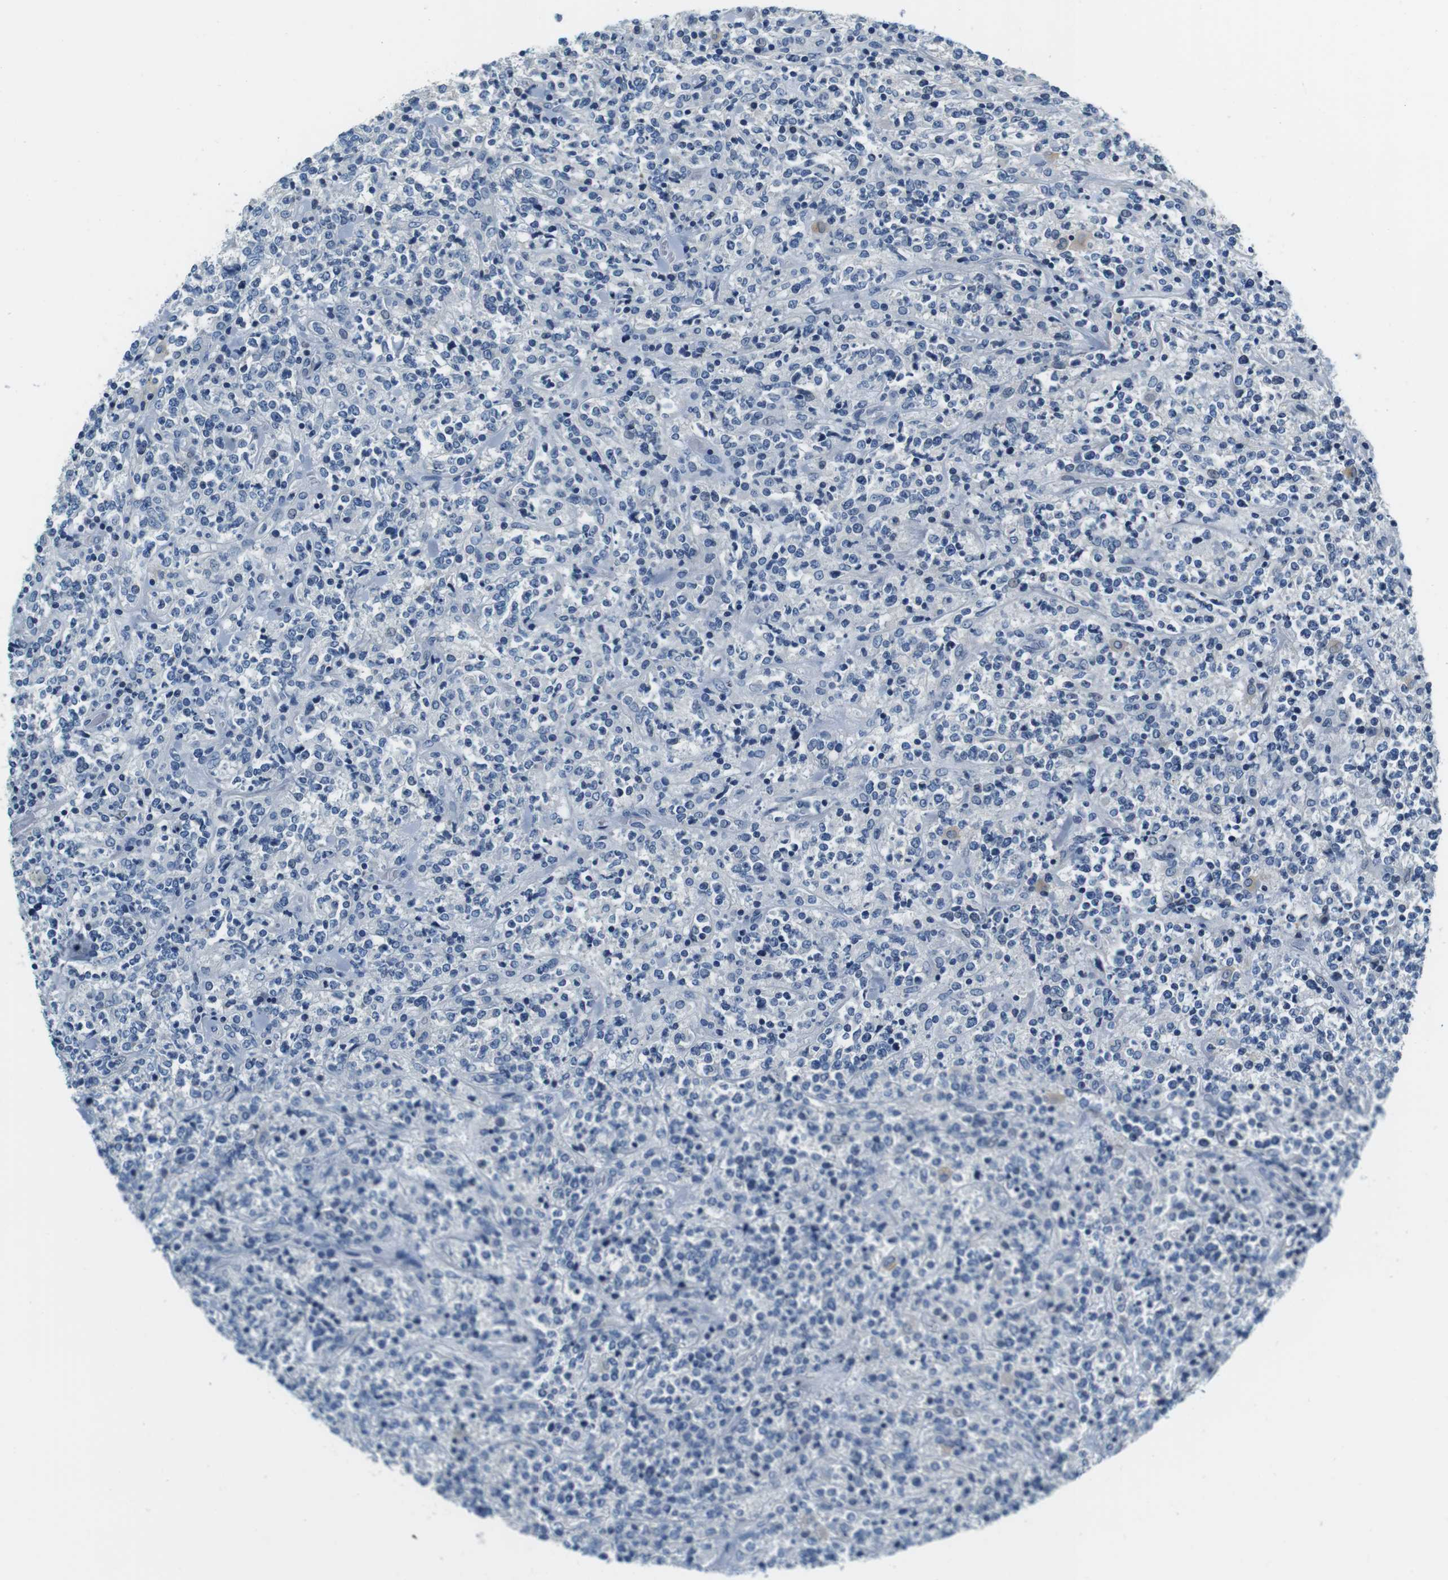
{"staining": {"intensity": "negative", "quantity": "none", "location": "none"}, "tissue": "lymphoma", "cell_type": "Tumor cells", "image_type": "cancer", "snomed": [{"axis": "morphology", "description": "Malignant lymphoma, non-Hodgkin's type, High grade"}, {"axis": "topography", "description": "Soft tissue"}], "caption": "This micrograph is of high-grade malignant lymphoma, non-Hodgkin's type stained with immunohistochemistry to label a protein in brown with the nuclei are counter-stained blue. There is no staining in tumor cells.", "gene": "KCNJ5", "patient": {"sex": "male", "age": 18}}